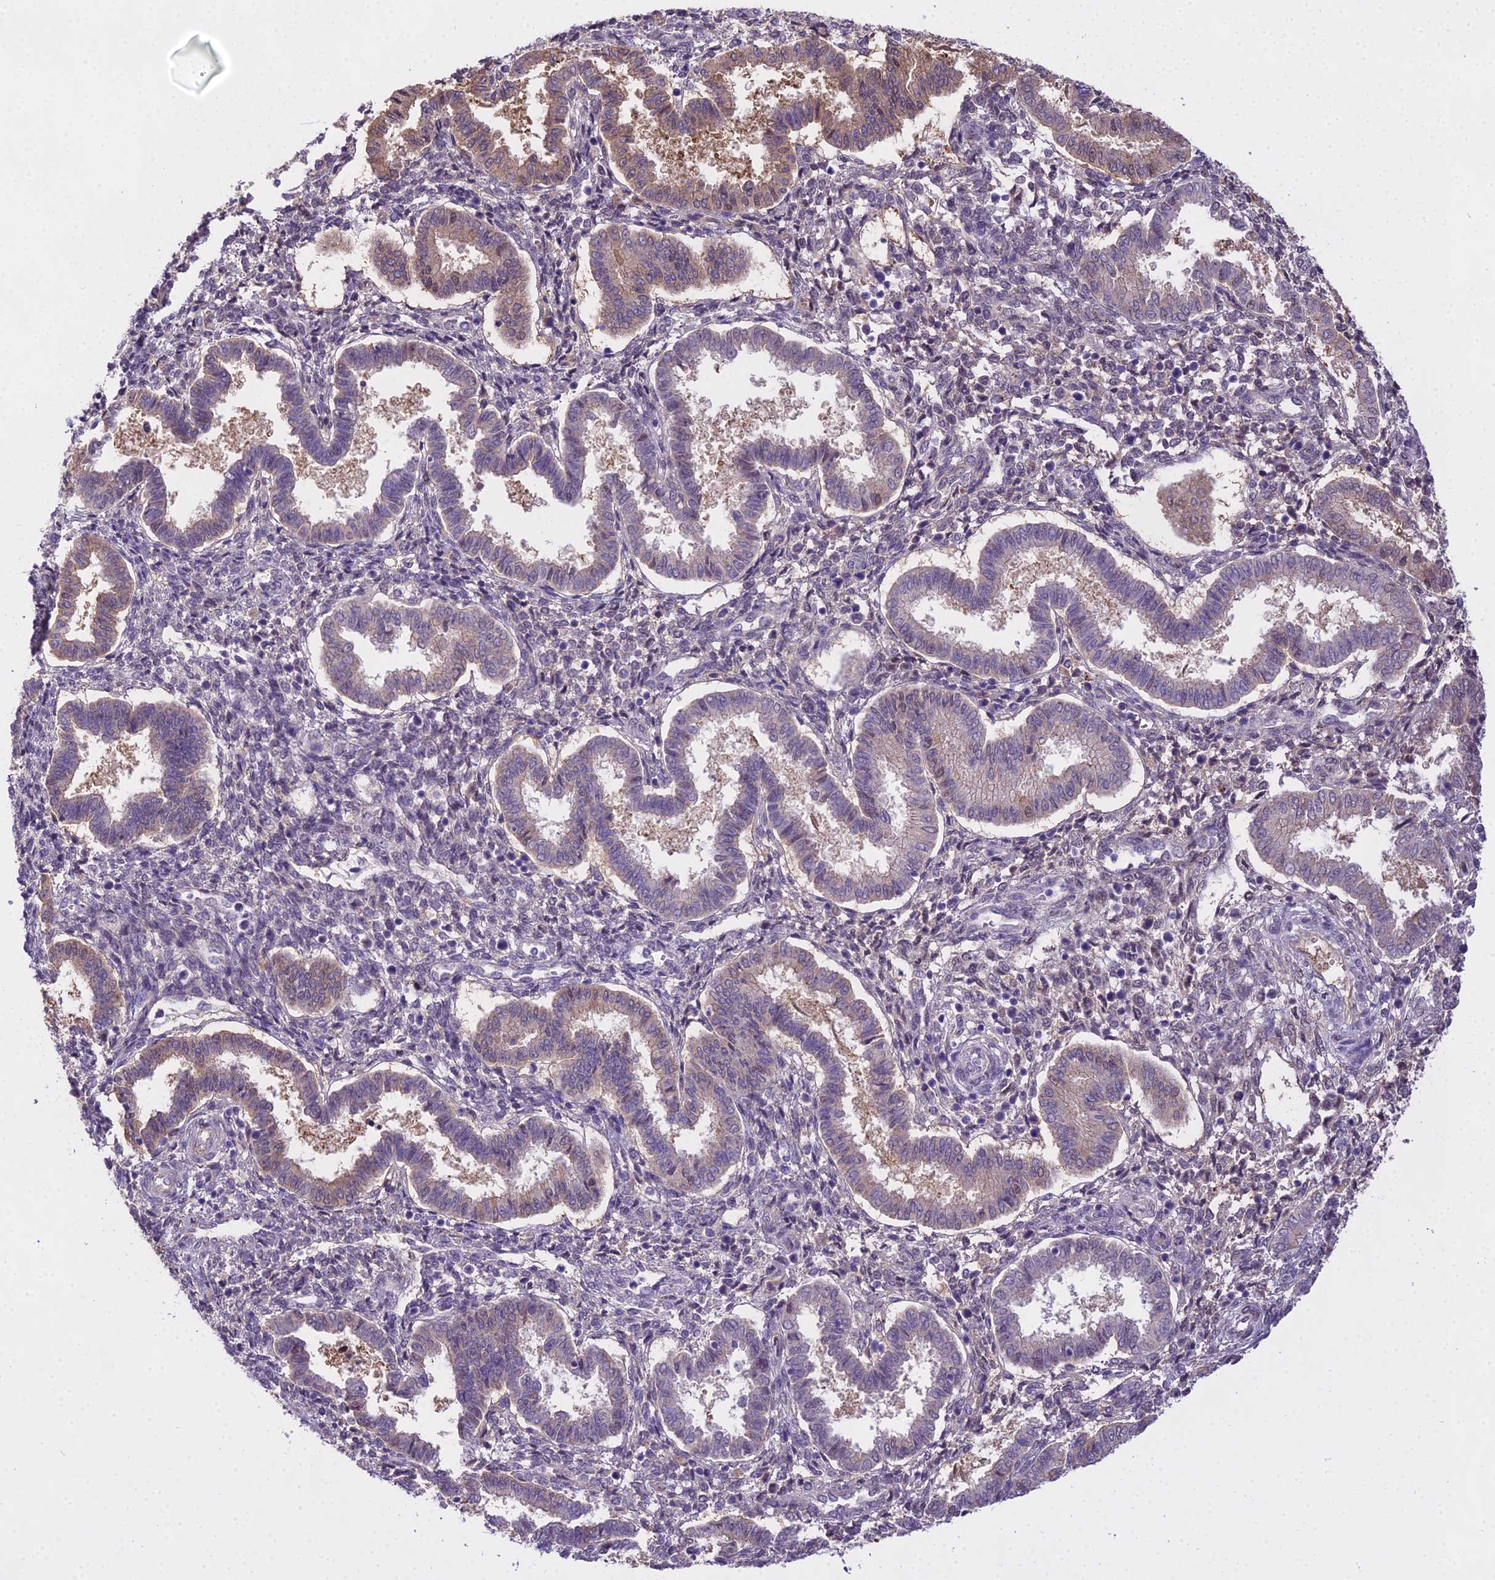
{"staining": {"intensity": "negative", "quantity": "none", "location": "none"}, "tissue": "endometrium", "cell_type": "Cells in endometrial stroma", "image_type": "normal", "snomed": [{"axis": "morphology", "description": "Normal tissue, NOS"}, {"axis": "topography", "description": "Endometrium"}], "caption": "The micrograph exhibits no significant expression in cells in endometrial stroma of endometrium.", "gene": "MAT2A", "patient": {"sex": "female", "age": 24}}